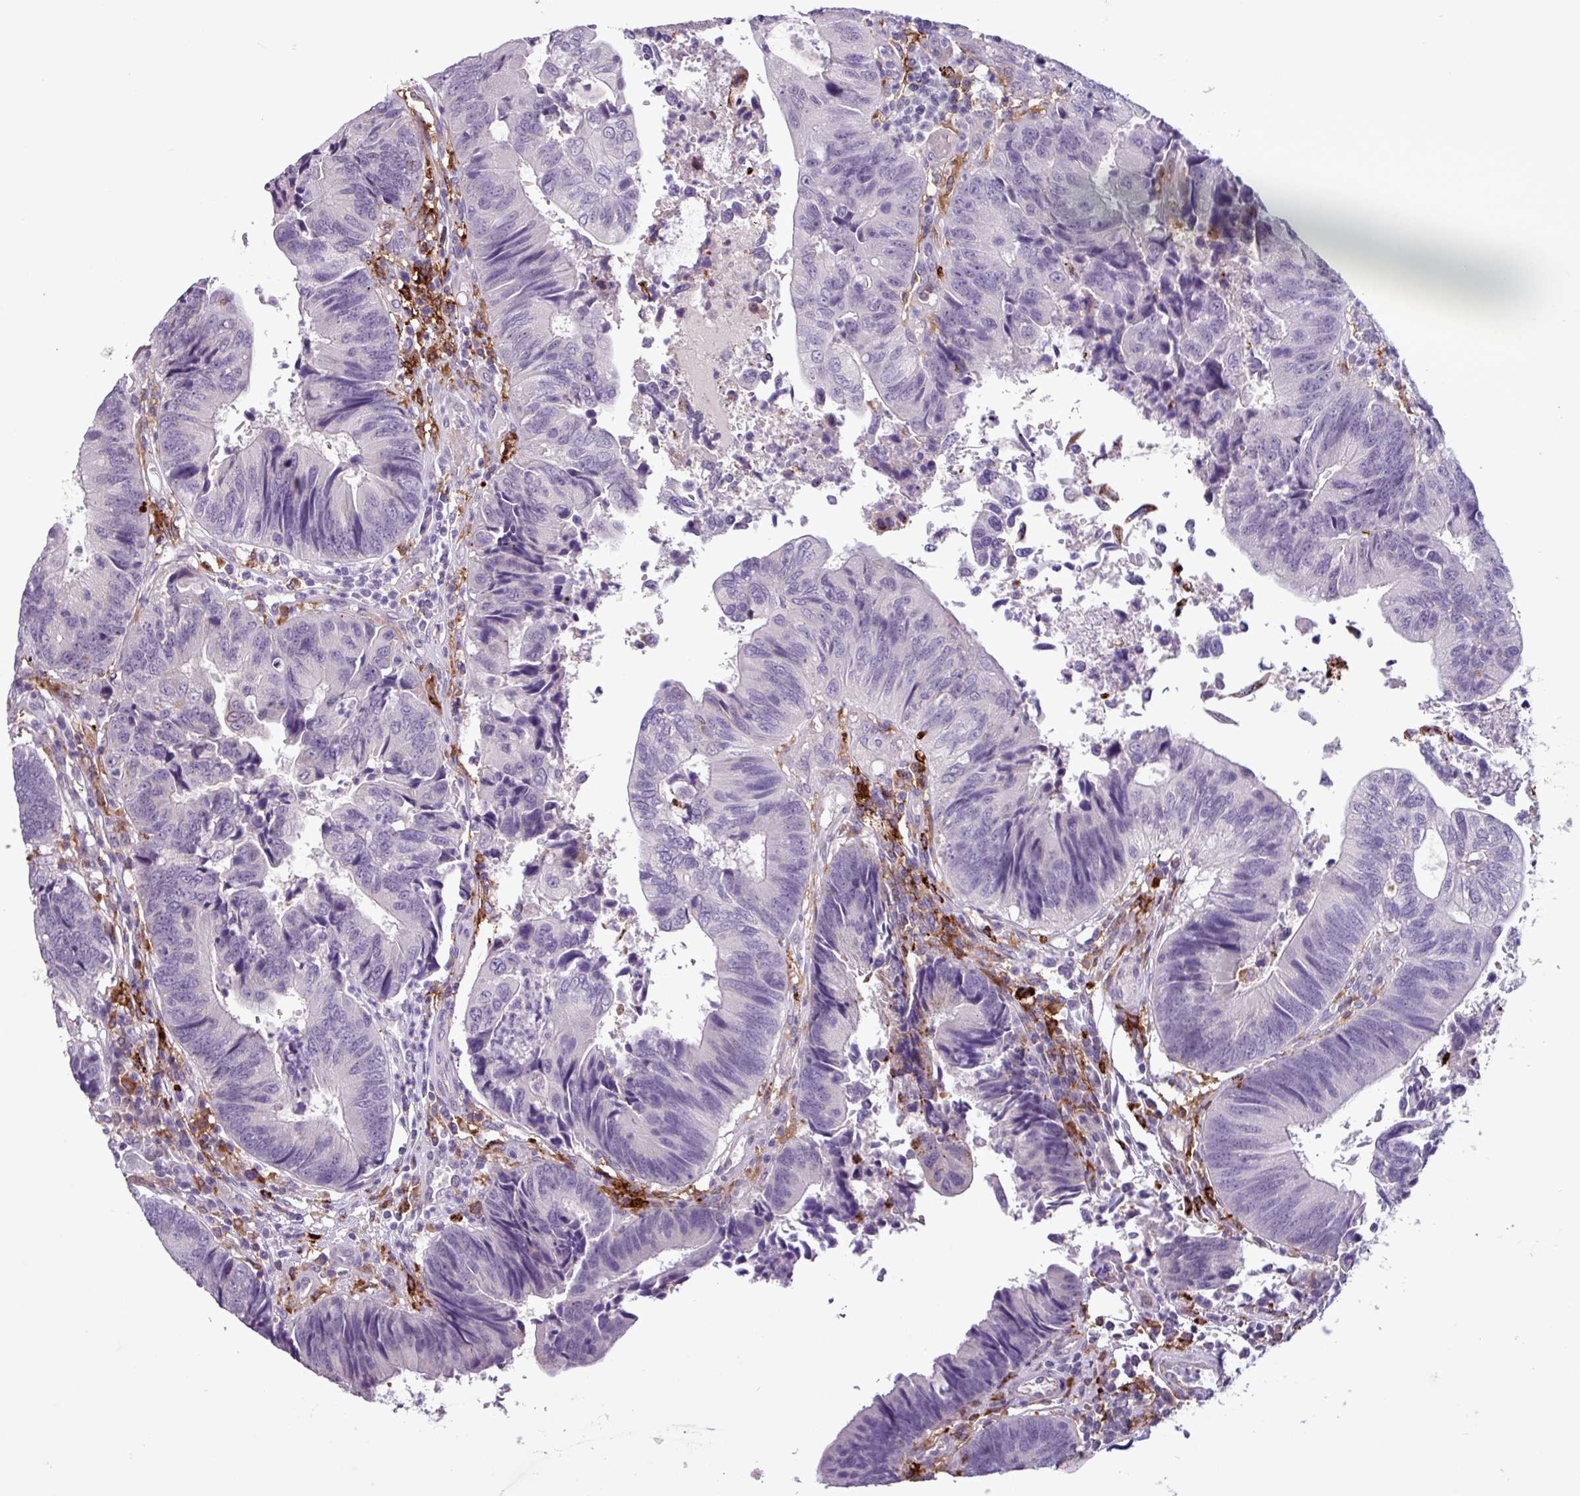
{"staining": {"intensity": "negative", "quantity": "none", "location": "none"}, "tissue": "colorectal cancer", "cell_type": "Tumor cells", "image_type": "cancer", "snomed": [{"axis": "morphology", "description": "Adenocarcinoma, NOS"}, {"axis": "topography", "description": "Colon"}], "caption": "Tumor cells are negative for protein expression in human colorectal adenocarcinoma. (DAB (3,3'-diaminobenzidine) immunohistochemistry (IHC), high magnification).", "gene": "C9orf24", "patient": {"sex": "female", "age": 67}}